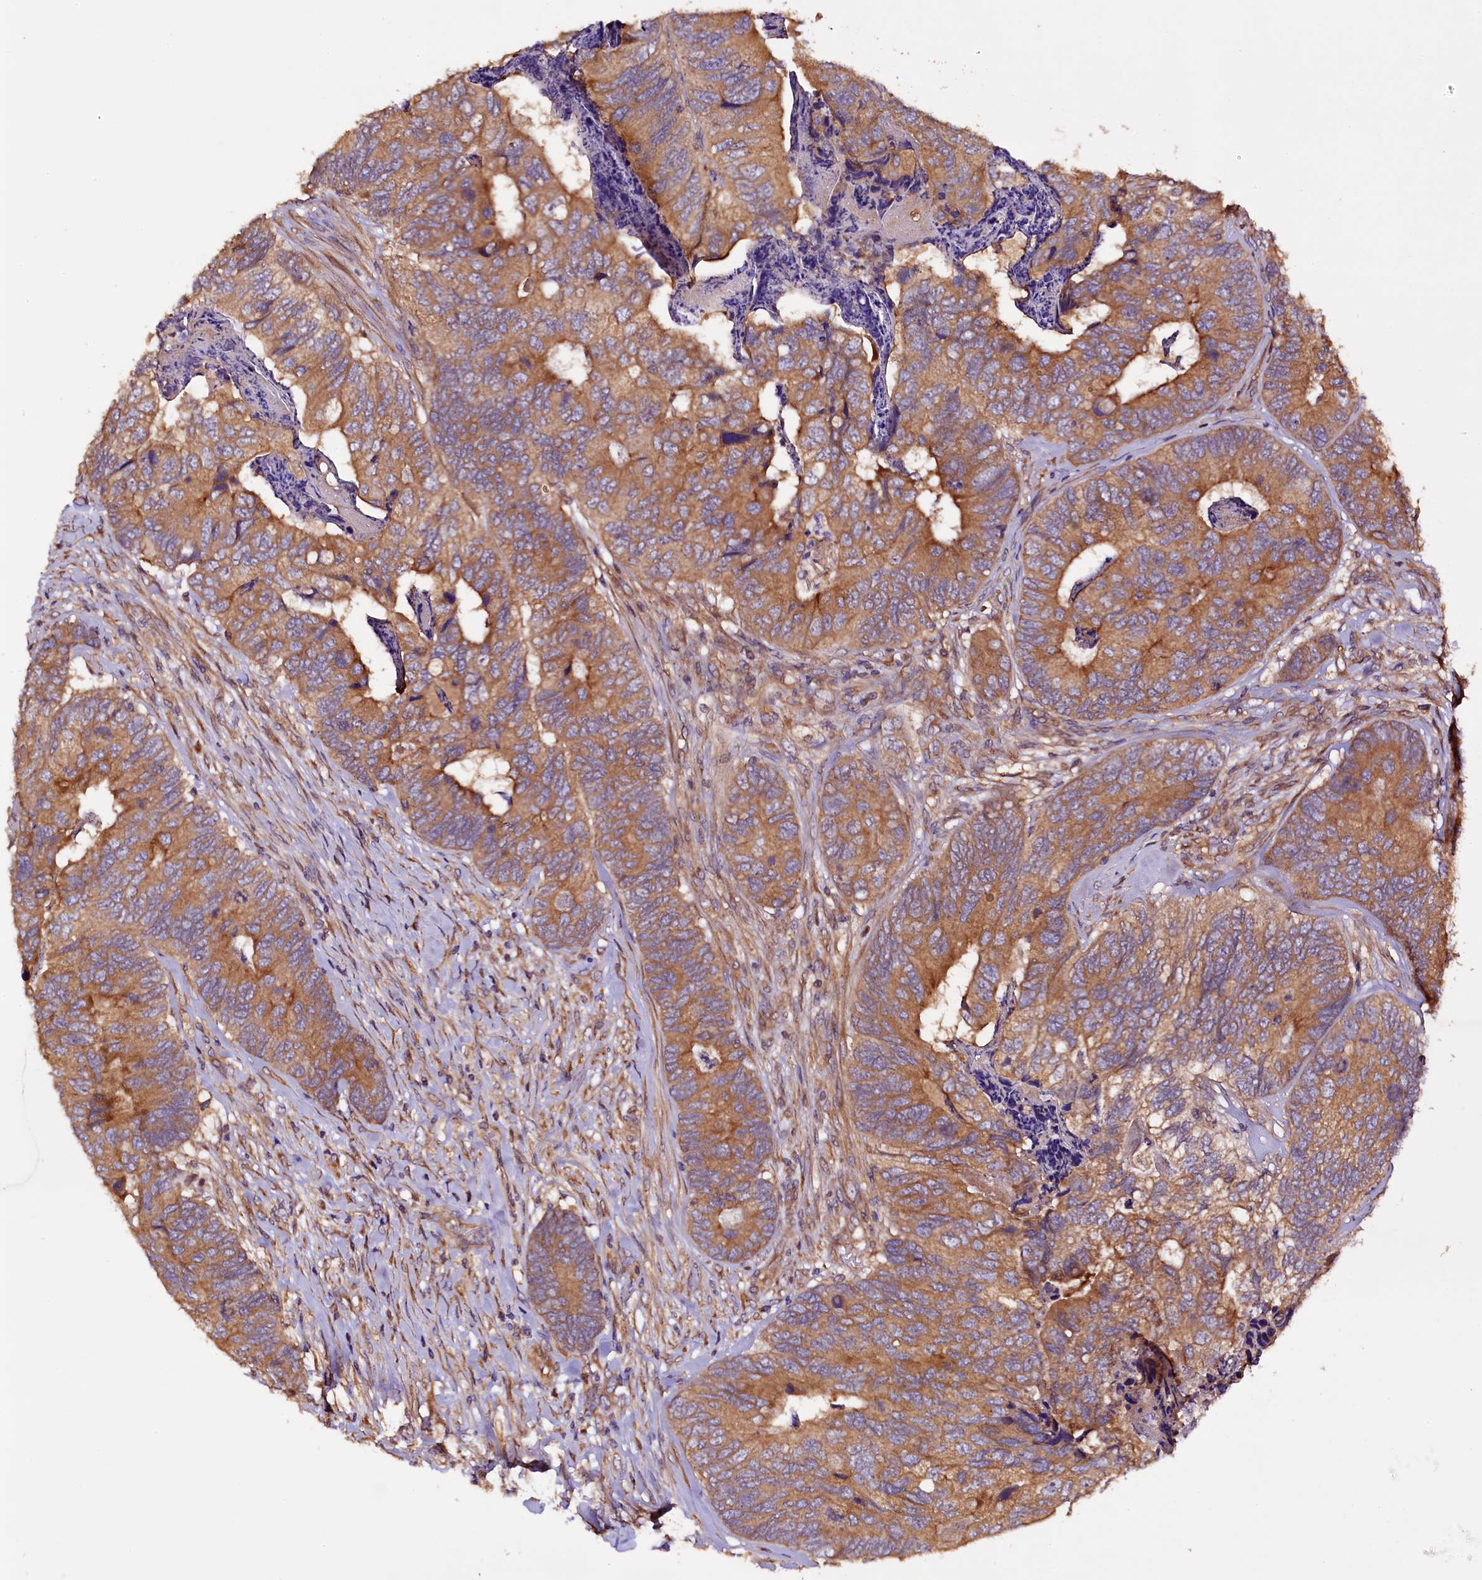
{"staining": {"intensity": "moderate", "quantity": ">75%", "location": "cytoplasmic/membranous"}, "tissue": "colorectal cancer", "cell_type": "Tumor cells", "image_type": "cancer", "snomed": [{"axis": "morphology", "description": "Adenocarcinoma, NOS"}, {"axis": "topography", "description": "Colon"}], "caption": "Immunohistochemistry photomicrograph of colorectal cancer (adenocarcinoma) stained for a protein (brown), which displays medium levels of moderate cytoplasmic/membranous expression in approximately >75% of tumor cells.", "gene": "KLC2", "patient": {"sex": "female", "age": 67}}